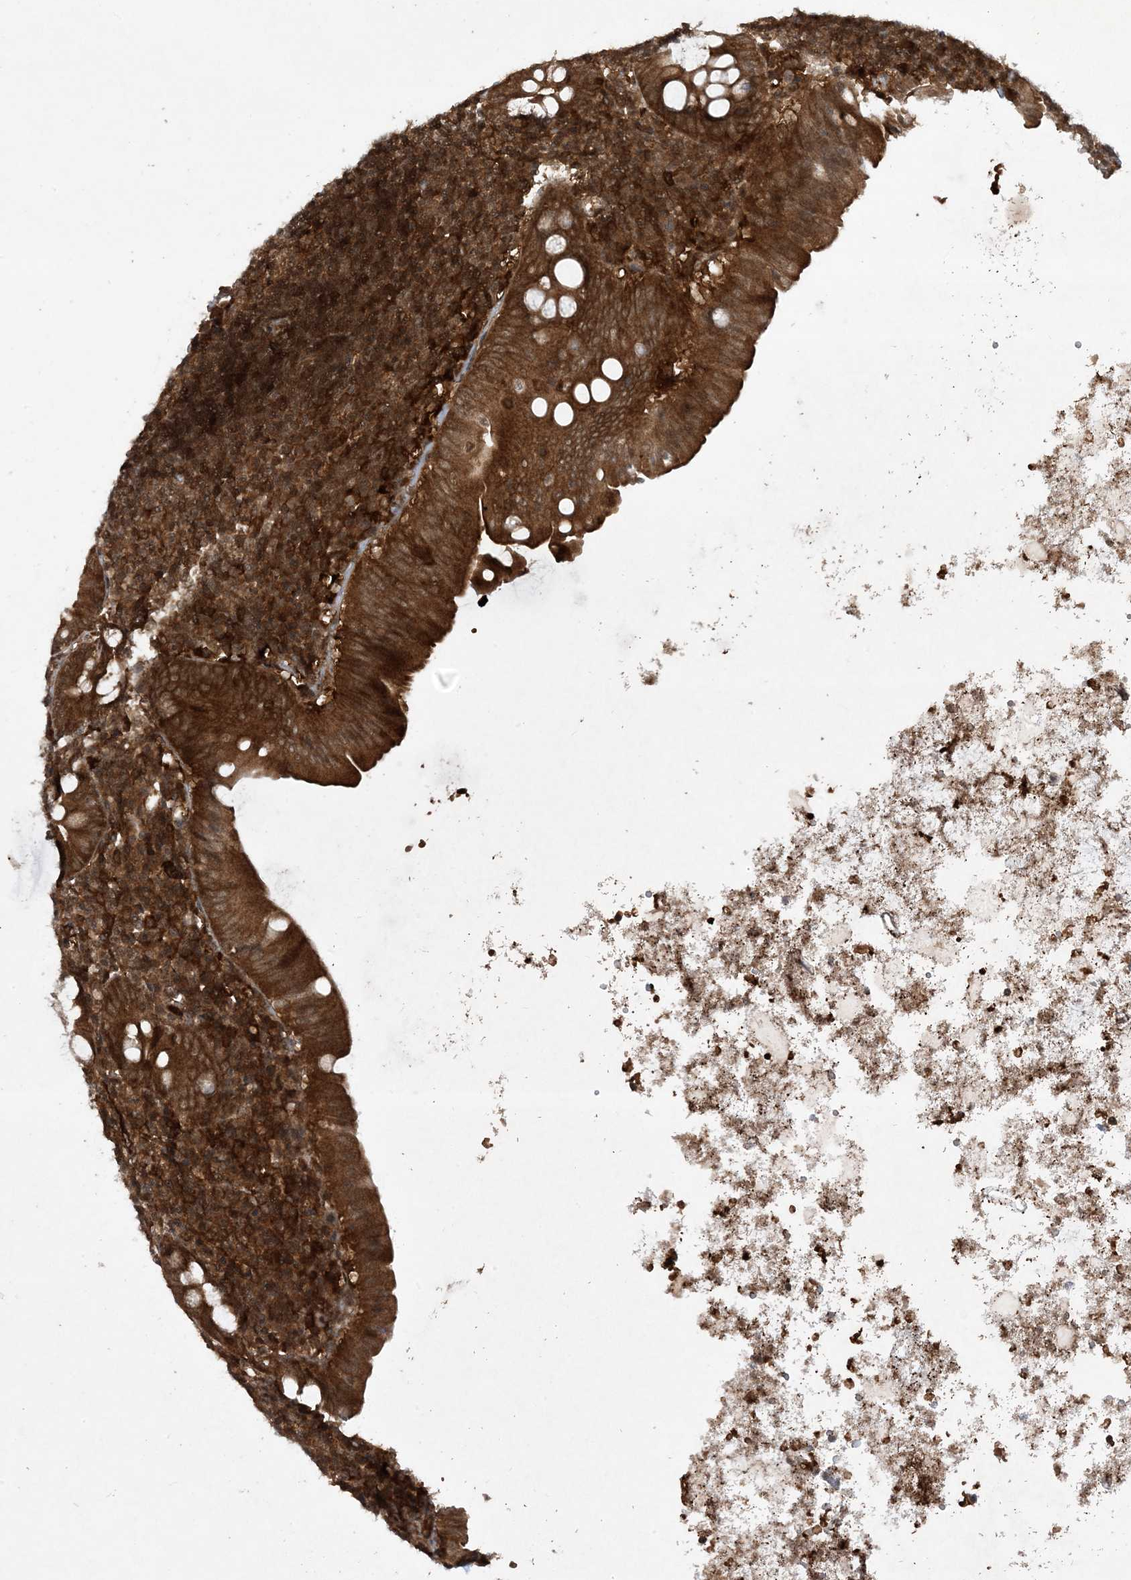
{"staining": {"intensity": "strong", "quantity": ">75%", "location": "cytoplasmic/membranous"}, "tissue": "appendix", "cell_type": "Glandular cells", "image_type": "normal", "snomed": [{"axis": "morphology", "description": "Normal tissue, NOS"}, {"axis": "topography", "description": "Appendix"}], "caption": "Immunohistochemical staining of benign human appendix demonstrates high levels of strong cytoplasmic/membranous expression in about >75% of glandular cells. (DAB IHC, brown staining for protein, blue staining for nuclei).", "gene": "CERT1", "patient": {"sex": "female", "age": 54}}